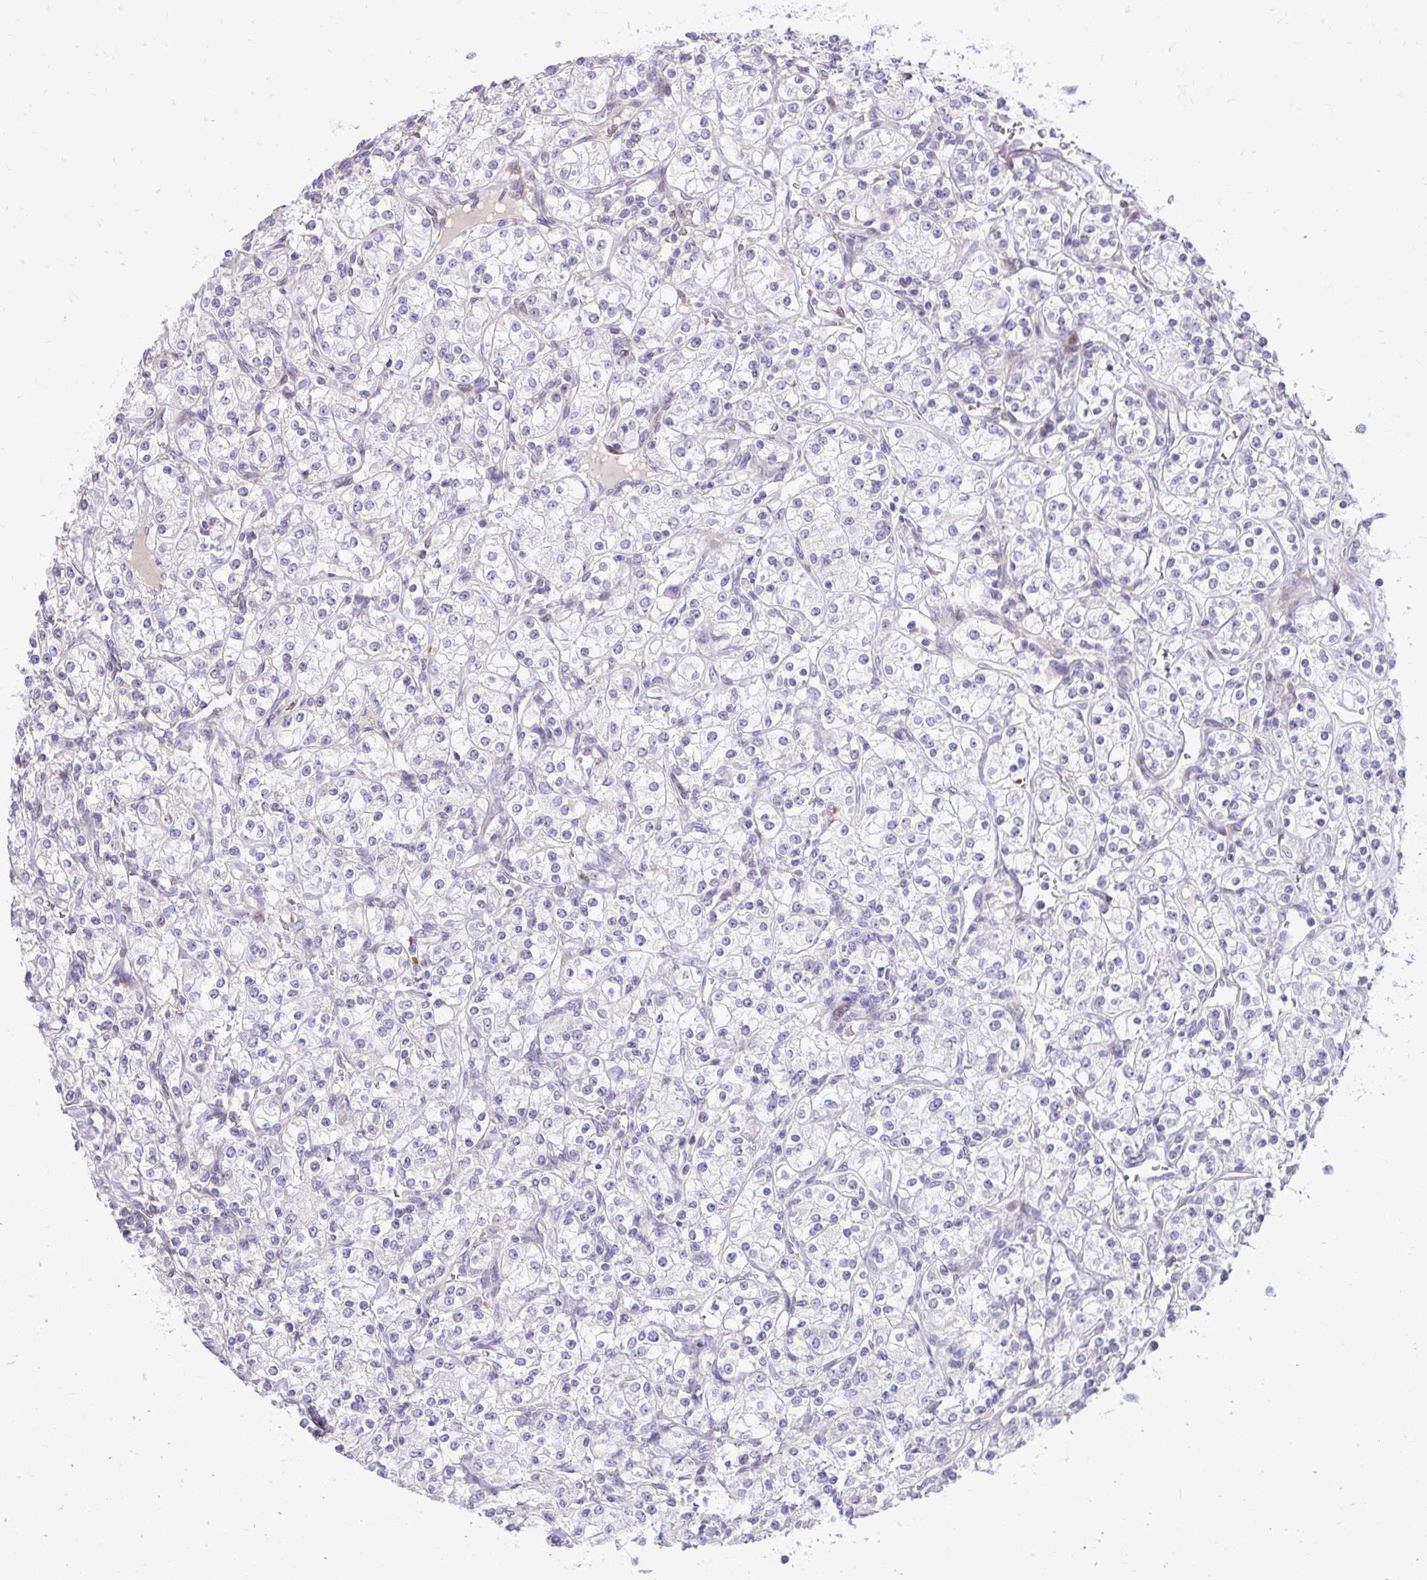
{"staining": {"intensity": "negative", "quantity": "none", "location": "none"}, "tissue": "renal cancer", "cell_type": "Tumor cells", "image_type": "cancer", "snomed": [{"axis": "morphology", "description": "Adenocarcinoma, NOS"}, {"axis": "topography", "description": "Kidney"}], "caption": "Immunohistochemistry (IHC) micrograph of neoplastic tissue: renal adenocarcinoma stained with DAB (3,3'-diaminobenzidine) shows no significant protein expression in tumor cells.", "gene": "DLX4", "patient": {"sex": "male", "age": 77}}